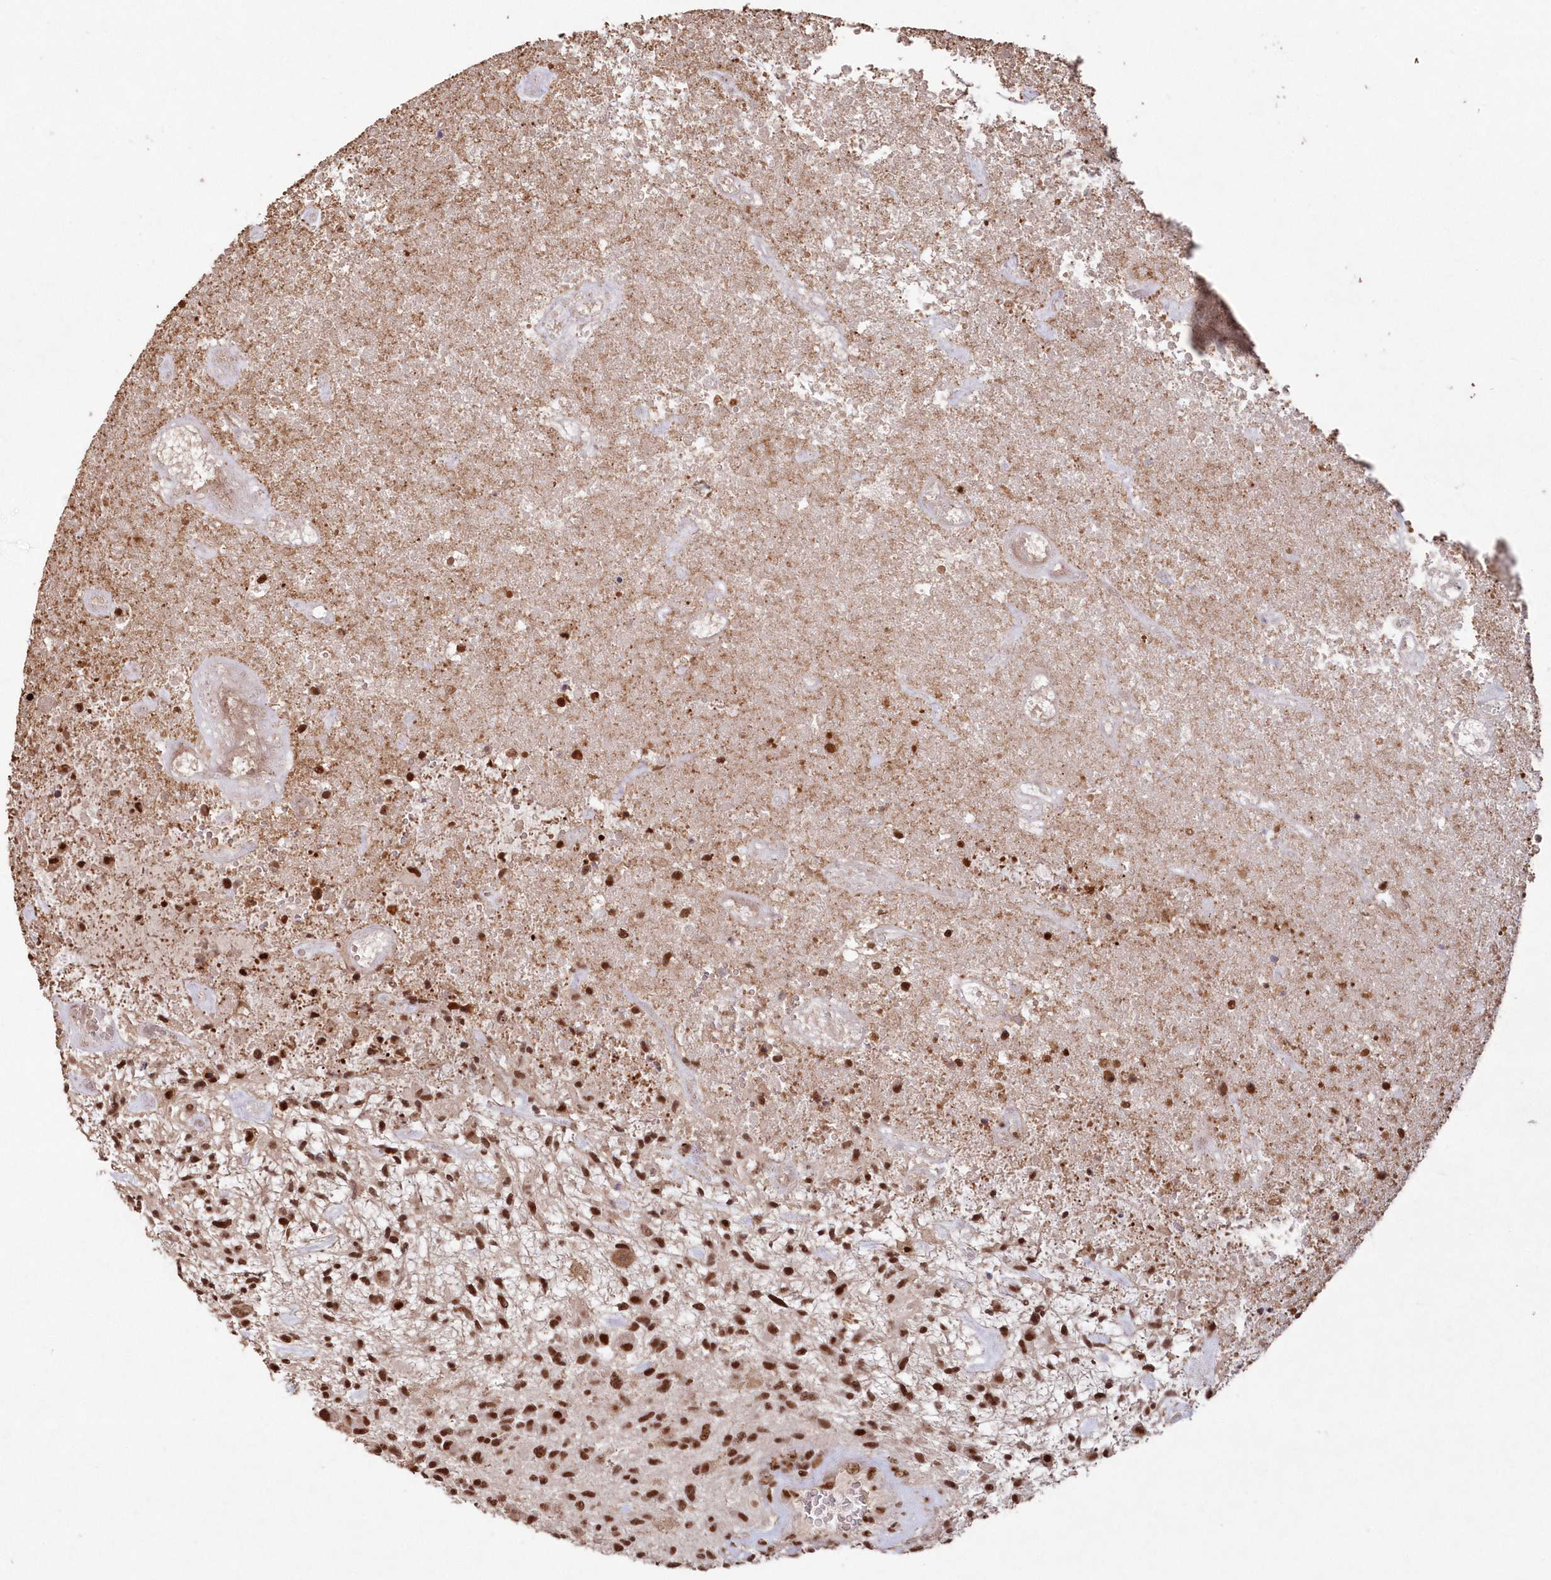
{"staining": {"intensity": "strong", "quantity": ">75%", "location": "nuclear"}, "tissue": "glioma", "cell_type": "Tumor cells", "image_type": "cancer", "snomed": [{"axis": "morphology", "description": "Glioma, malignant, High grade"}, {"axis": "topography", "description": "Brain"}], "caption": "Immunohistochemistry (IHC) micrograph of human malignant glioma (high-grade) stained for a protein (brown), which displays high levels of strong nuclear positivity in approximately >75% of tumor cells.", "gene": "PDS5A", "patient": {"sex": "male", "age": 47}}